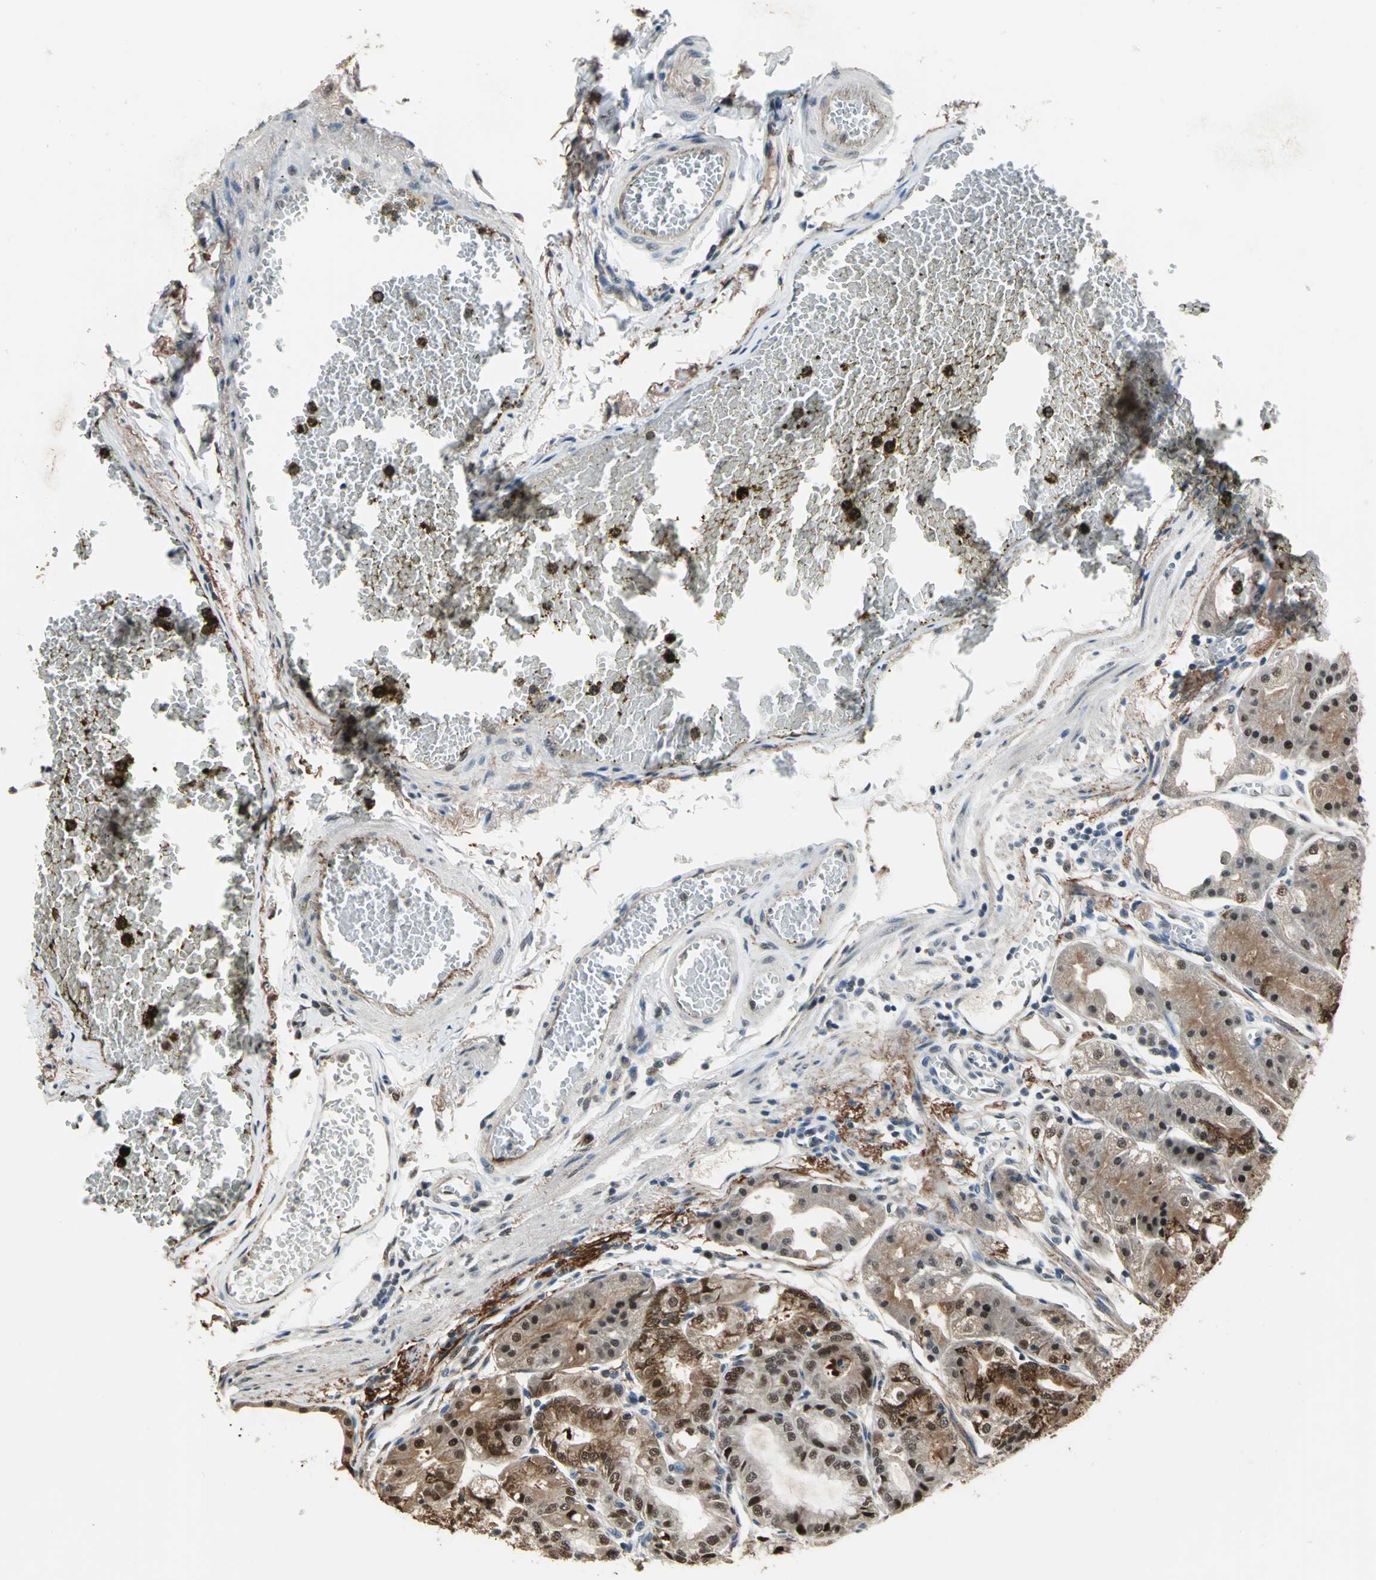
{"staining": {"intensity": "moderate", "quantity": ">75%", "location": "cytoplasmic/membranous"}, "tissue": "stomach", "cell_type": "Glandular cells", "image_type": "normal", "snomed": [{"axis": "morphology", "description": "Normal tissue, NOS"}, {"axis": "topography", "description": "Stomach, lower"}], "caption": "Immunohistochemistry (DAB) staining of normal stomach shows moderate cytoplasmic/membranous protein positivity in about >75% of glandular cells.", "gene": "MIS18BP1", "patient": {"sex": "male", "age": 71}}